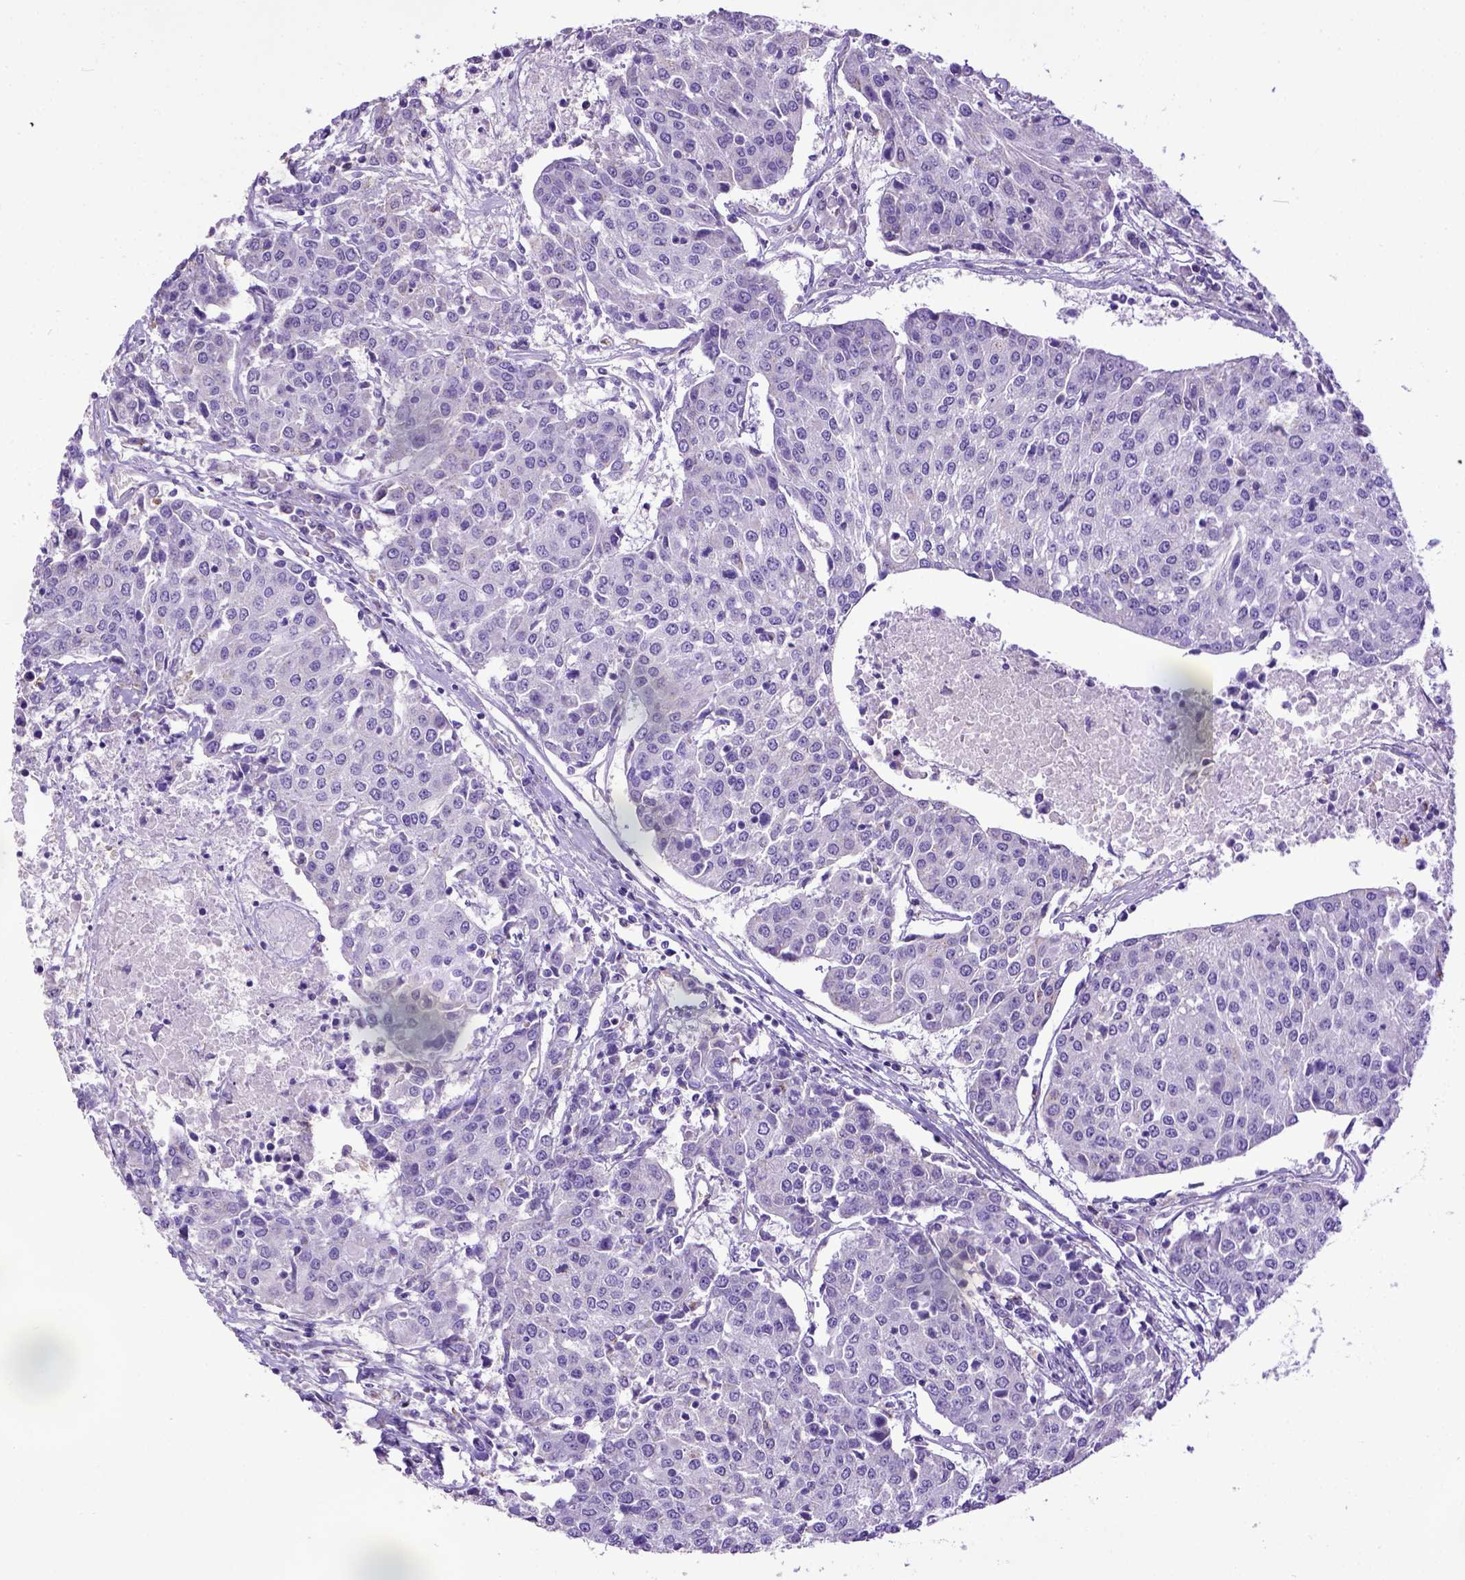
{"staining": {"intensity": "negative", "quantity": "none", "location": "none"}, "tissue": "urothelial cancer", "cell_type": "Tumor cells", "image_type": "cancer", "snomed": [{"axis": "morphology", "description": "Urothelial carcinoma, High grade"}, {"axis": "topography", "description": "Urinary bladder"}], "caption": "Immunohistochemistry of human urothelial cancer shows no expression in tumor cells.", "gene": "SPEF1", "patient": {"sex": "female", "age": 85}}